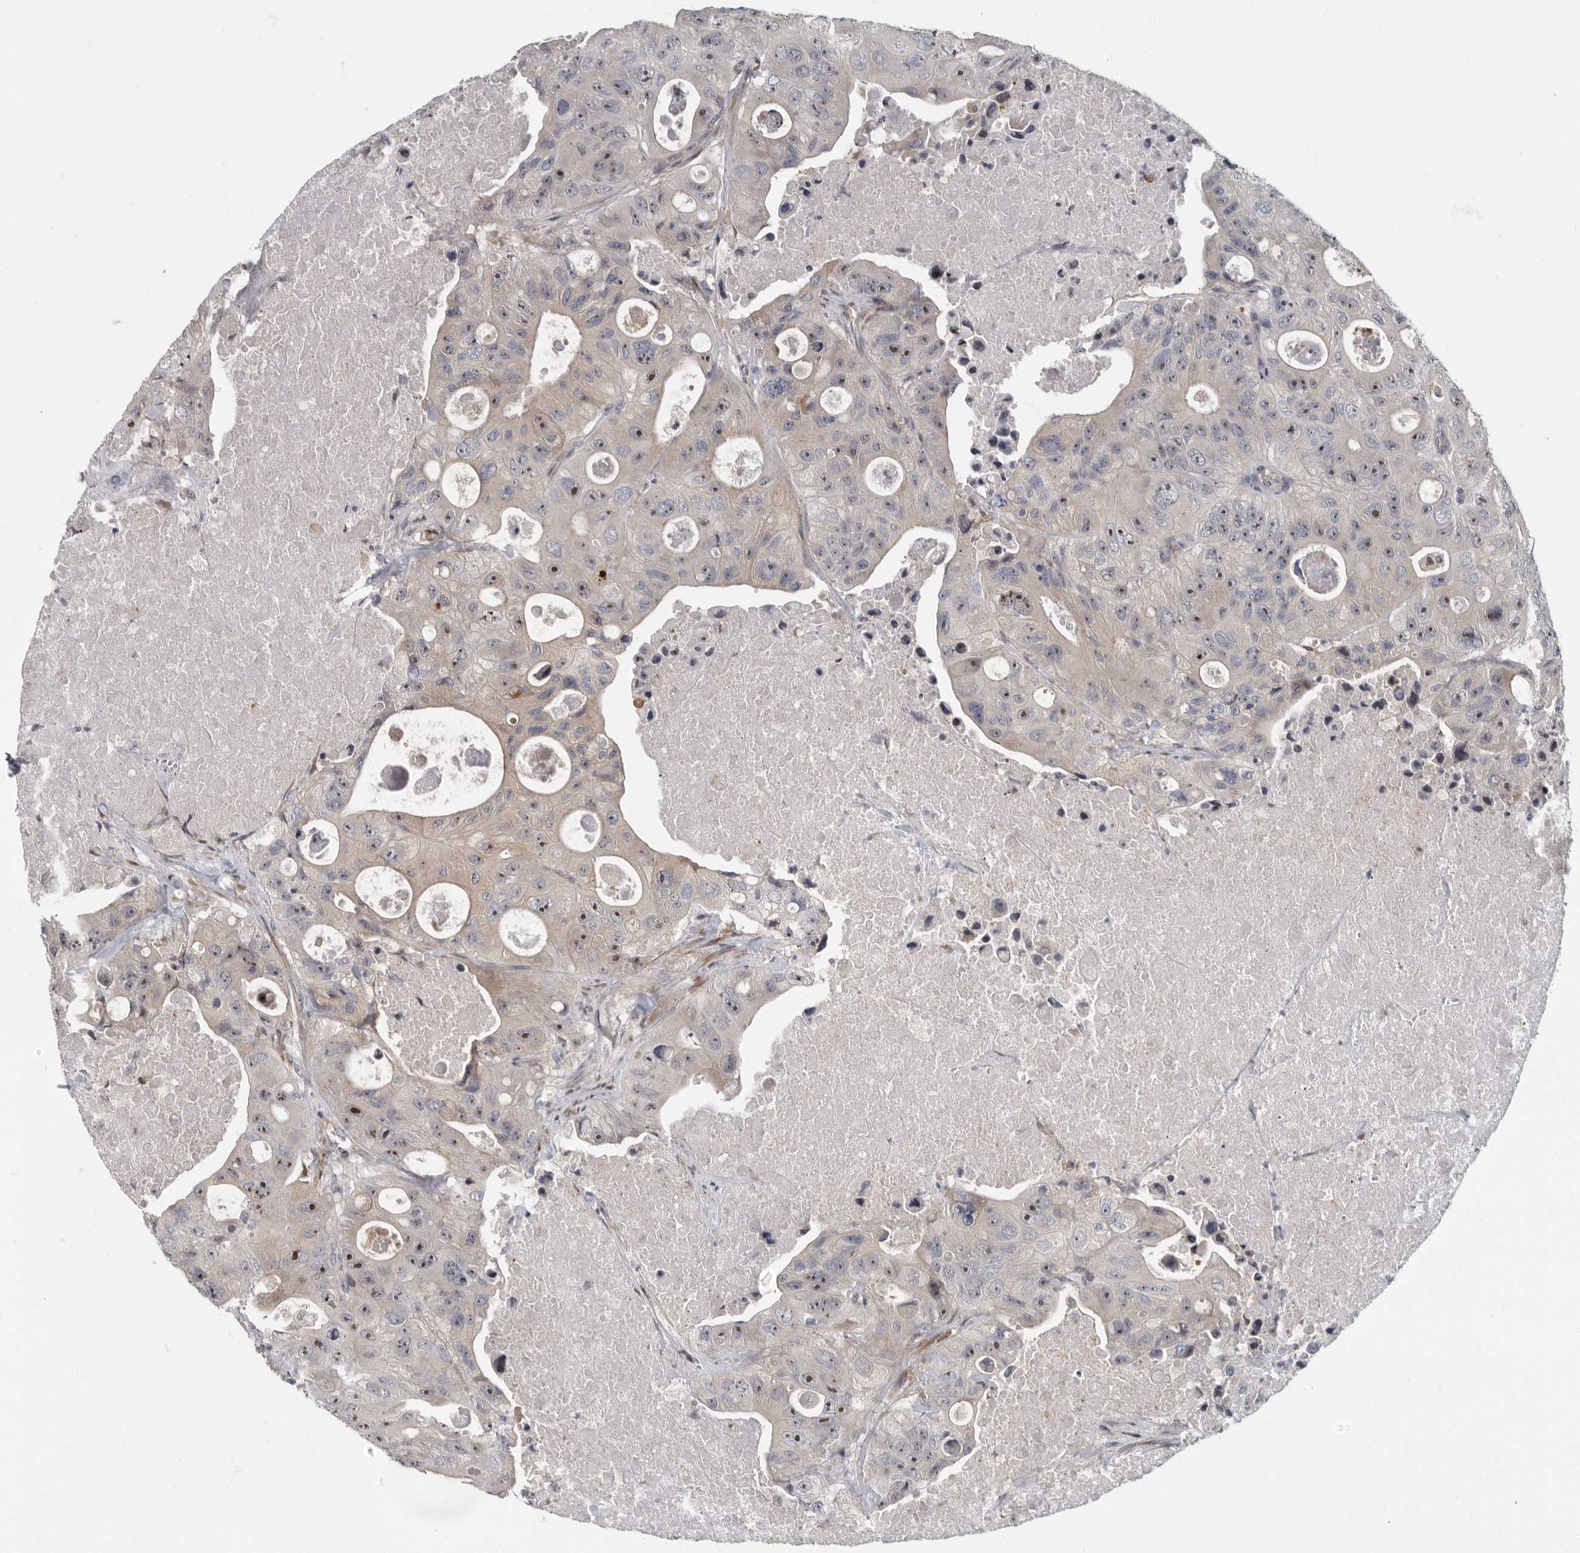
{"staining": {"intensity": "strong", "quantity": ">75%", "location": "nuclear"}, "tissue": "colorectal cancer", "cell_type": "Tumor cells", "image_type": "cancer", "snomed": [{"axis": "morphology", "description": "Adenocarcinoma, NOS"}, {"axis": "topography", "description": "Colon"}], "caption": "Brown immunohistochemical staining in human colorectal cancer (adenocarcinoma) reveals strong nuclear positivity in approximately >75% of tumor cells.", "gene": "PDCD11", "patient": {"sex": "female", "age": 46}}